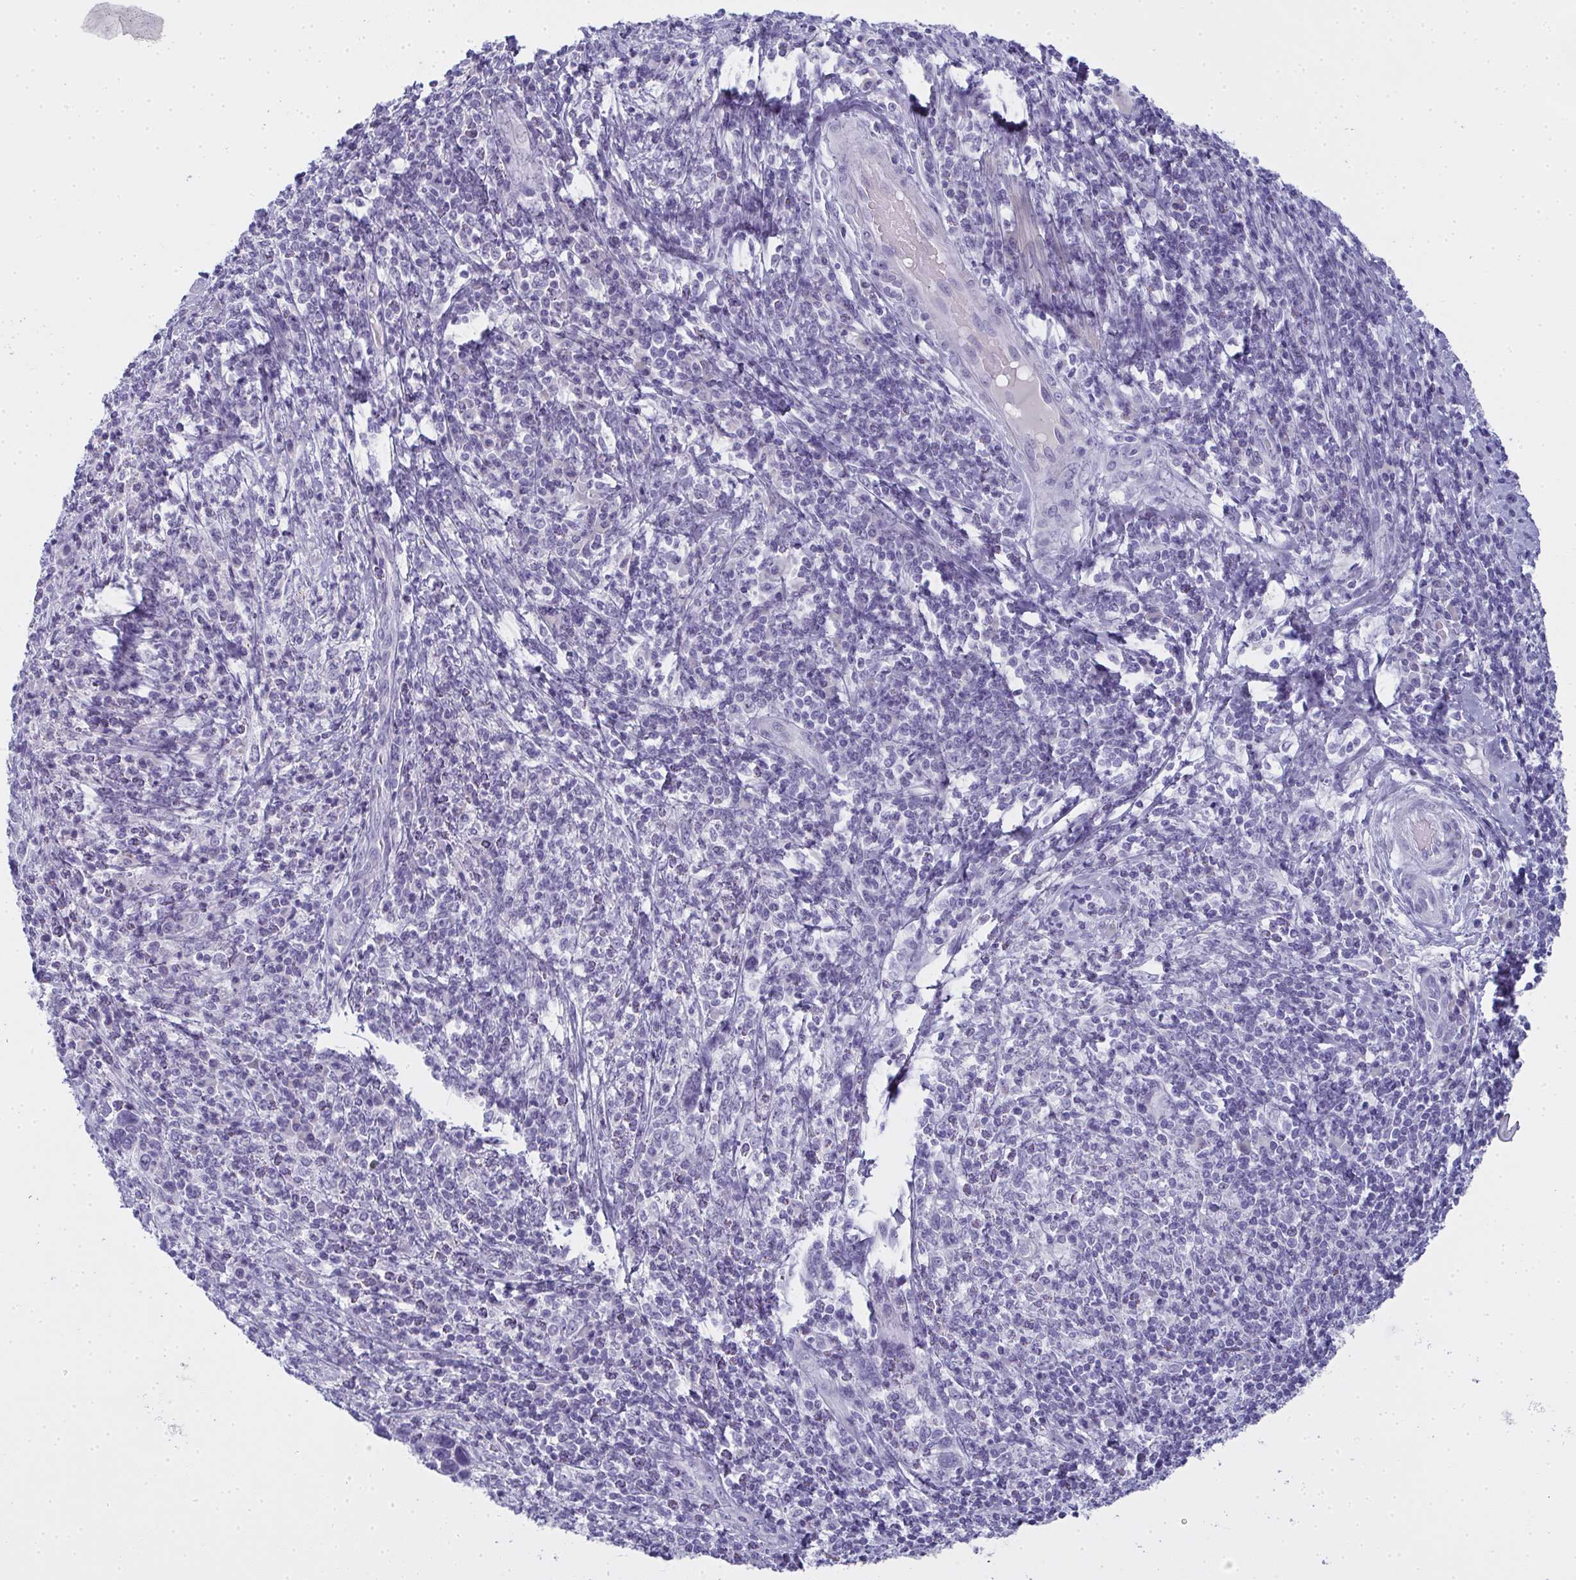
{"staining": {"intensity": "negative", "quantity": "none", "location": "none"}, "tissue": "cervical cancer", "cell_type": "Tumor cells", "image_type": "cancer", "snomed": [{"axis": "morphology", "description": "Squamous cell carcinoma, NOS"}, {"axis": "topography", "description": "Cervix"}], "caption": "Micrograph shows no protein positivity in tumor cells of cervical cancer tissue.", "gene": "SLC36A2", "patient": {"sex": "female", "age": 46}}